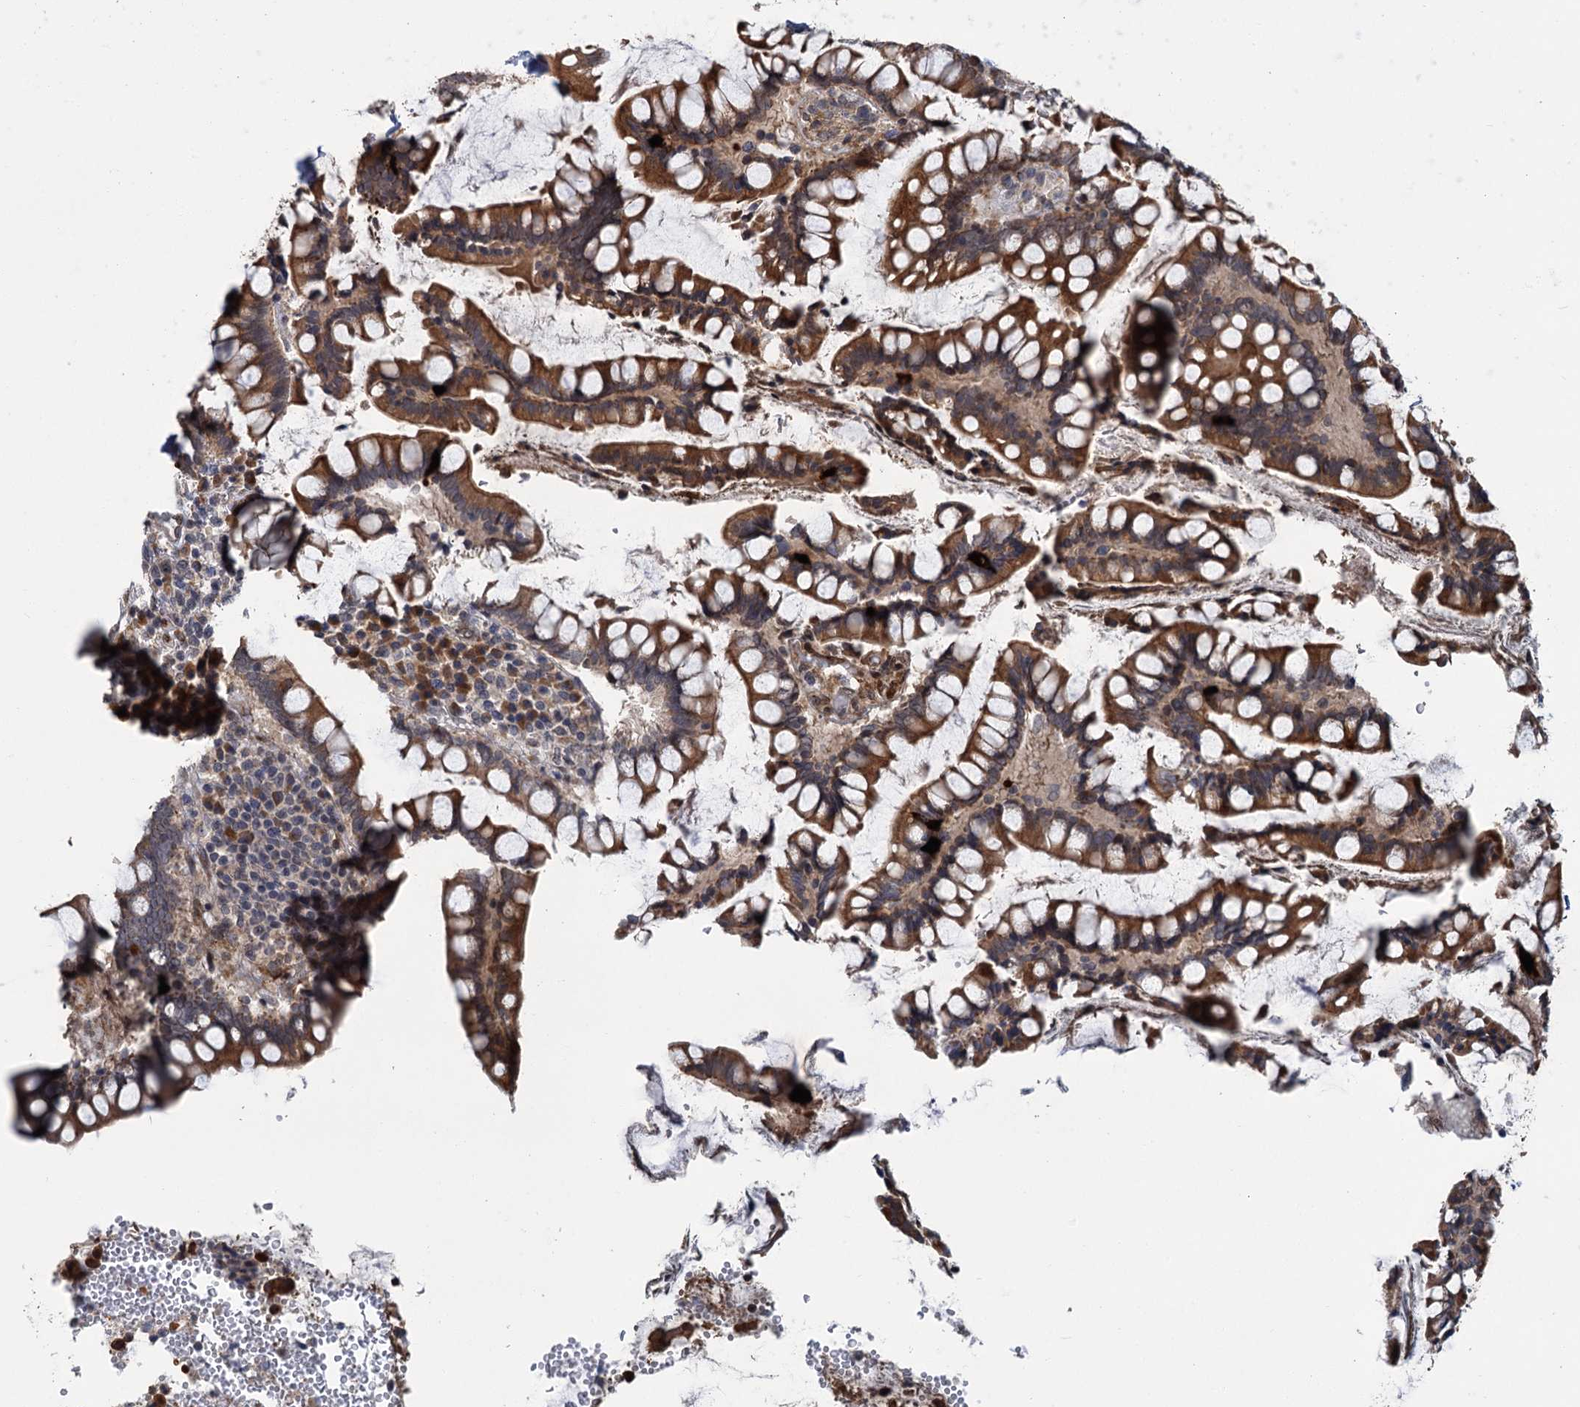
{"staining": {"intensity": "moderate", "quantity": ">75%", "location": "cytoplasmic/membranous"}, "tissue": "colon", "cell_type": "Endothelial cells", "image_type": "normal", "snomed": [{"axis": "morphology", "description": "Normal tissue, NOS"}, {"axis": "topography", "description": "Colon"}], "caption": "Immunohistochemical staining of unremarkable colon demonstrates moderate cytoplasmic/membranous protein expression in approximately >75% of endothelial cells.", "gene": "KANSL2", "patient": {"sex": "female", "age": 79}}